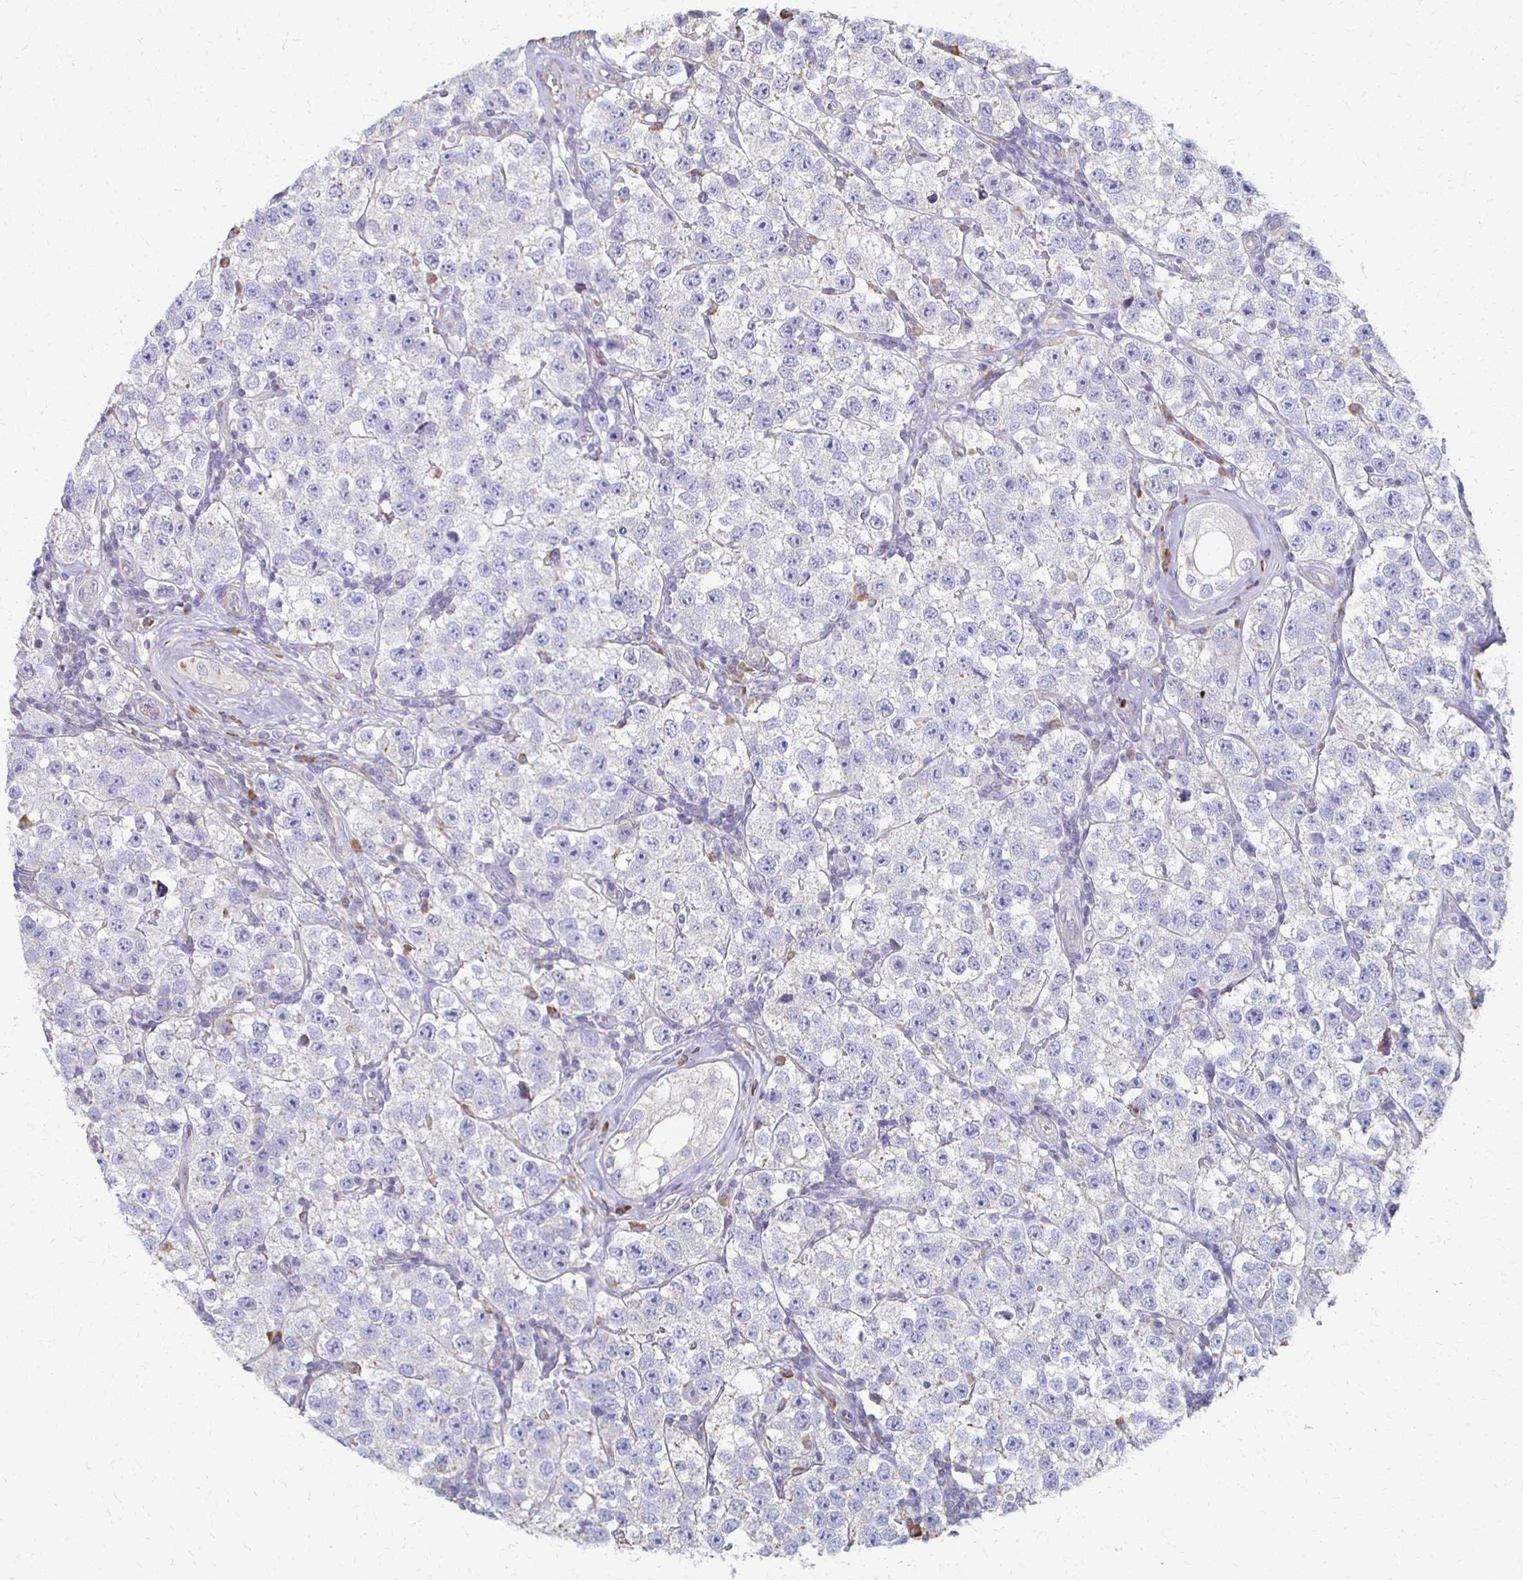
{"staining": {"intensity": "negative", "quantity": "none", "location": "none"}, "tissue": "testis cancer", "cell_type": "Tumor cells", "image_type": "cancer", "snomed": [{"axis": "morphology", "description": "Seminoma, NOS"}, {"axis": "topography", "description": "Testis"}], "caption": "Immunohistochemistry (IHC) photomicrograph of neoplastic tissue: testis cancer stained with DAB demonstrates no significant protein positivity in tumor cells. (IHC, brightfield microscopy, high magnification).", "gene": "ATP1A3", "patient": {"sex": "male", "age": 34}}